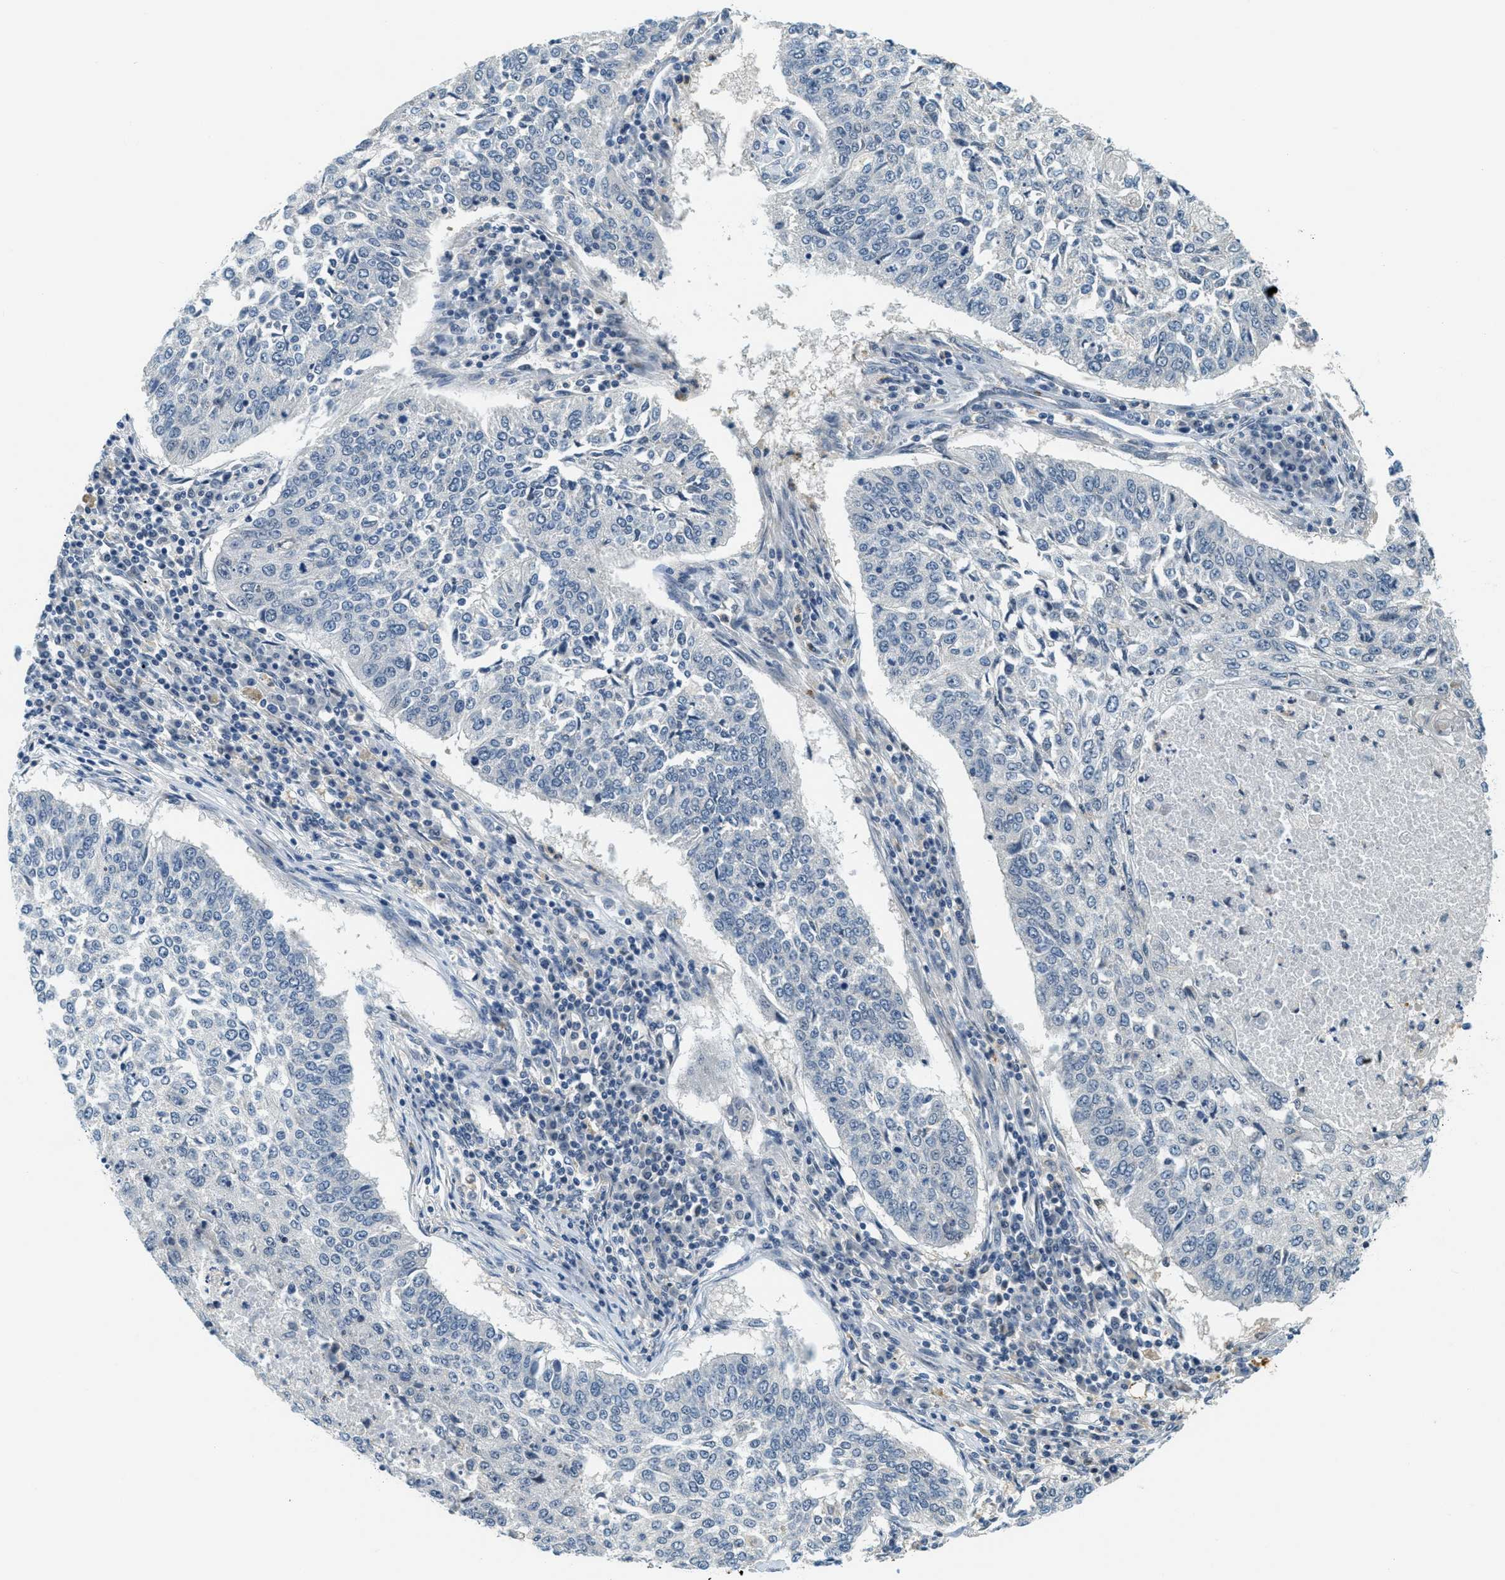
{"staining": {"intensity": "negative", "quantity": "none", "location": "none"}, "tissue": "lung cancer", "cell_type": "Tumor cells", "image_type": "cancer", "snomed": [{"axis": "morphology", "description": "Normal tissue, NOS"}, {"axis": "morphology", "description": "Squamous cell carcinoma, NOS"}, {"axis": "topography", "description": "Cartilage tissue"}, {"axis": "topography", "description": "Bronchus"}, {"axis": "topography", "description": "Lung"}], "caption": "Micrograph shows no significant protein positivity in tumor cells of lung cancer (squamous cell carcinoma).", "gene": "RASGRP2", "patient": {"sex": "female", "age": 49}}